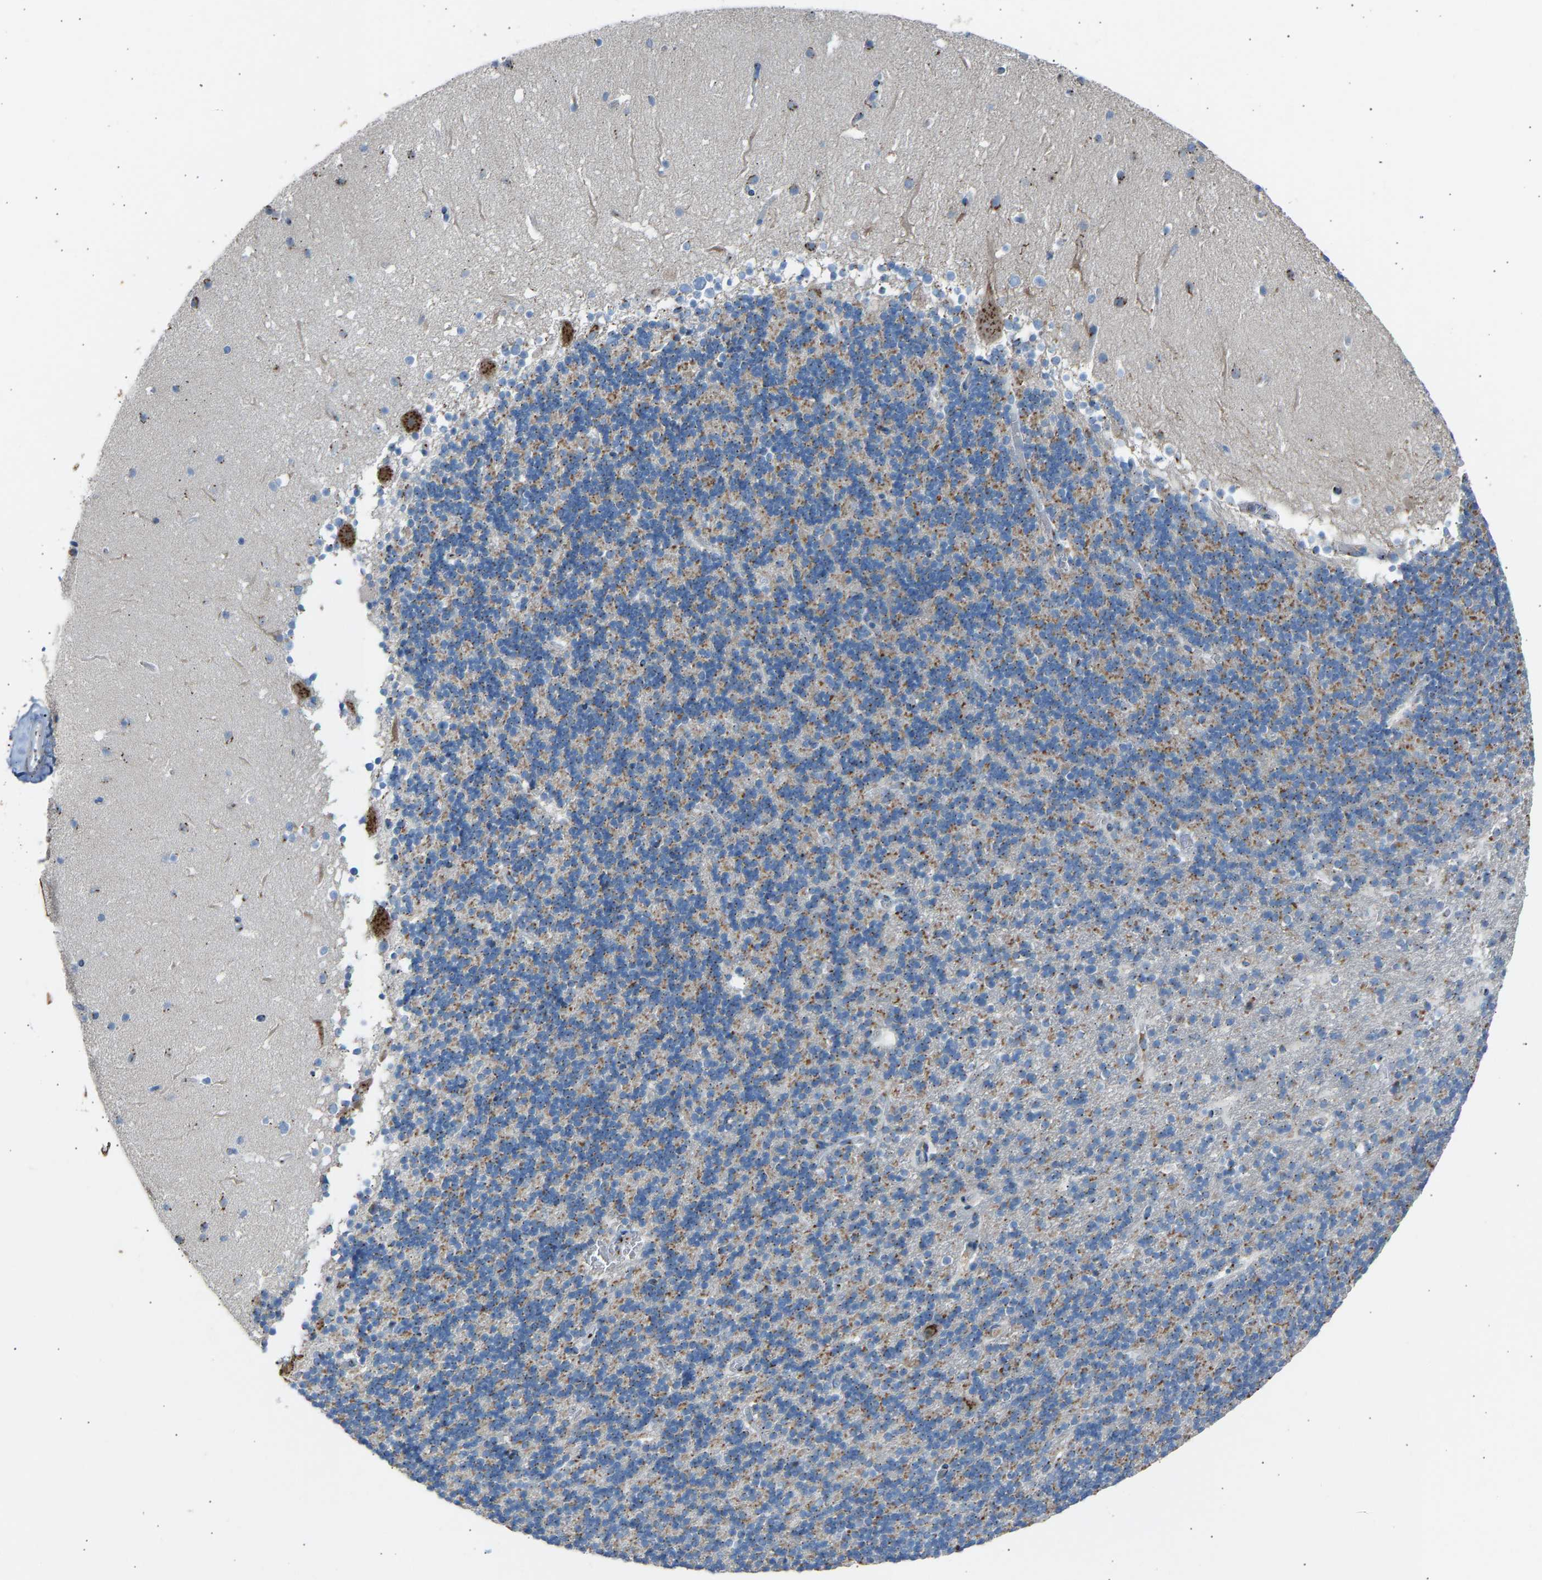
{"staining": {"intensity": "moderate", "quantity": "25%-75%", "location": "cytoplasmic/membranous"}, "tissue": "cerebellum", "cell_type": "Cells in granular layer", "image_type": "normal", "snomed": [{"axis": "morphology", "description": "Normal tissue, NOS"}, {"axis": "topography", "description": "Cerebellum"}], "caption": "About 25%-75% of cells in granular layer in normal human cerebellum show moderate cytoplasmic/membranous protein positivity as visualized by brown immunohistochemical staining.", "gene": "CYREN", "patient": {"sex": "male", "age": 45}}